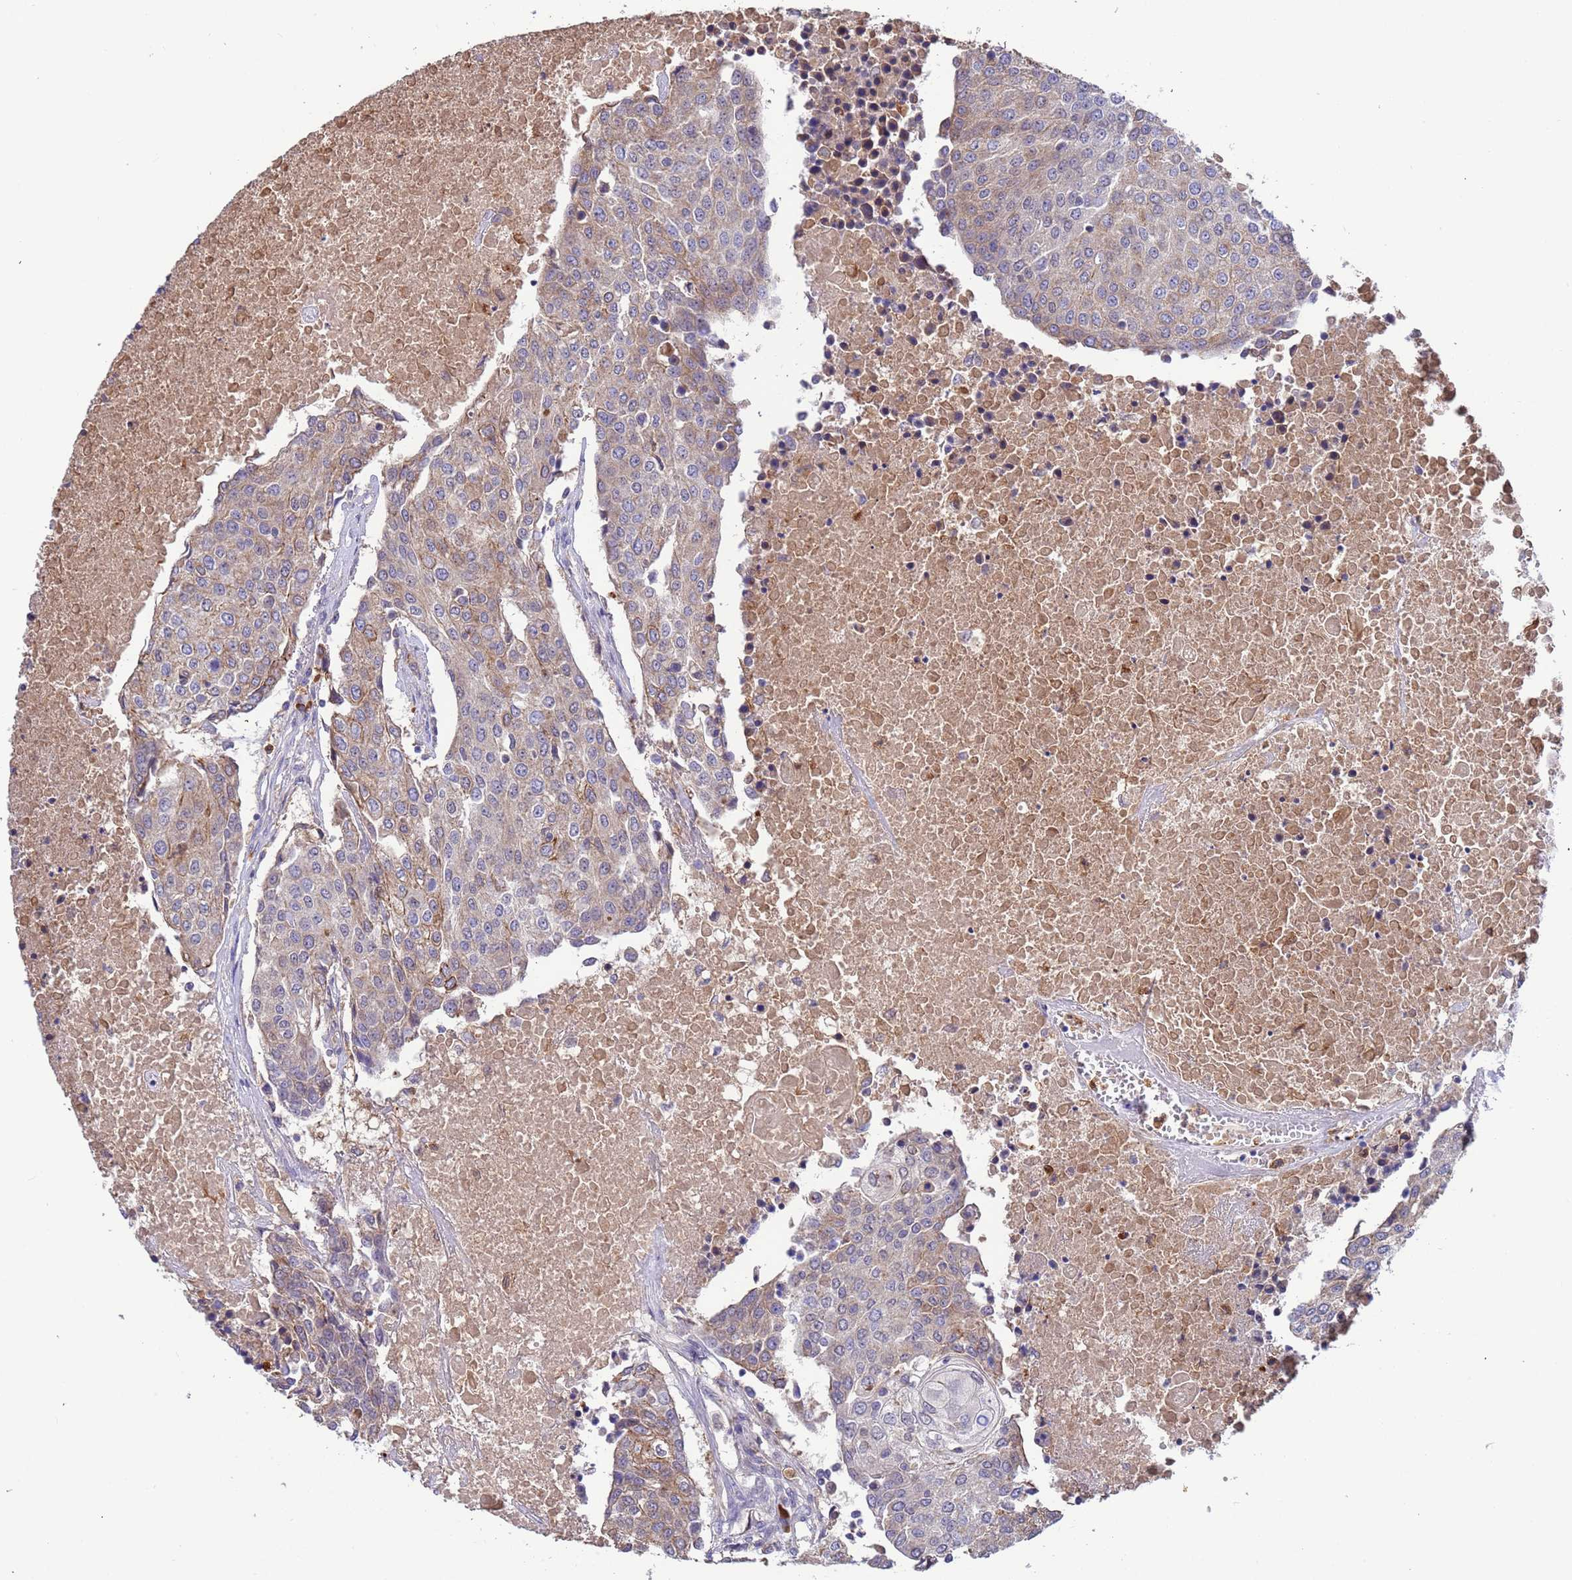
{"staining": {"intensity": "weak", "quantity": "25%-75%", "location": "cytoplasmic/membranous"}, "tissue": "urothelial cancer", "cell_type": "Tumor cells", "image_type": "cancer", "snomed": [{"axis": "morphology", "description": "Urothelial carcinoma, High grade"}, {"axis": "topography", "description": "Urinary bladder"}], "caption": "A brown stain shows weak cytoplasmic/membranous staining of a protein in high-grade urothelial carcinoma tumor cells.", "gene": "AMPD3", "patient": {"sex": "female", "age": 85}}